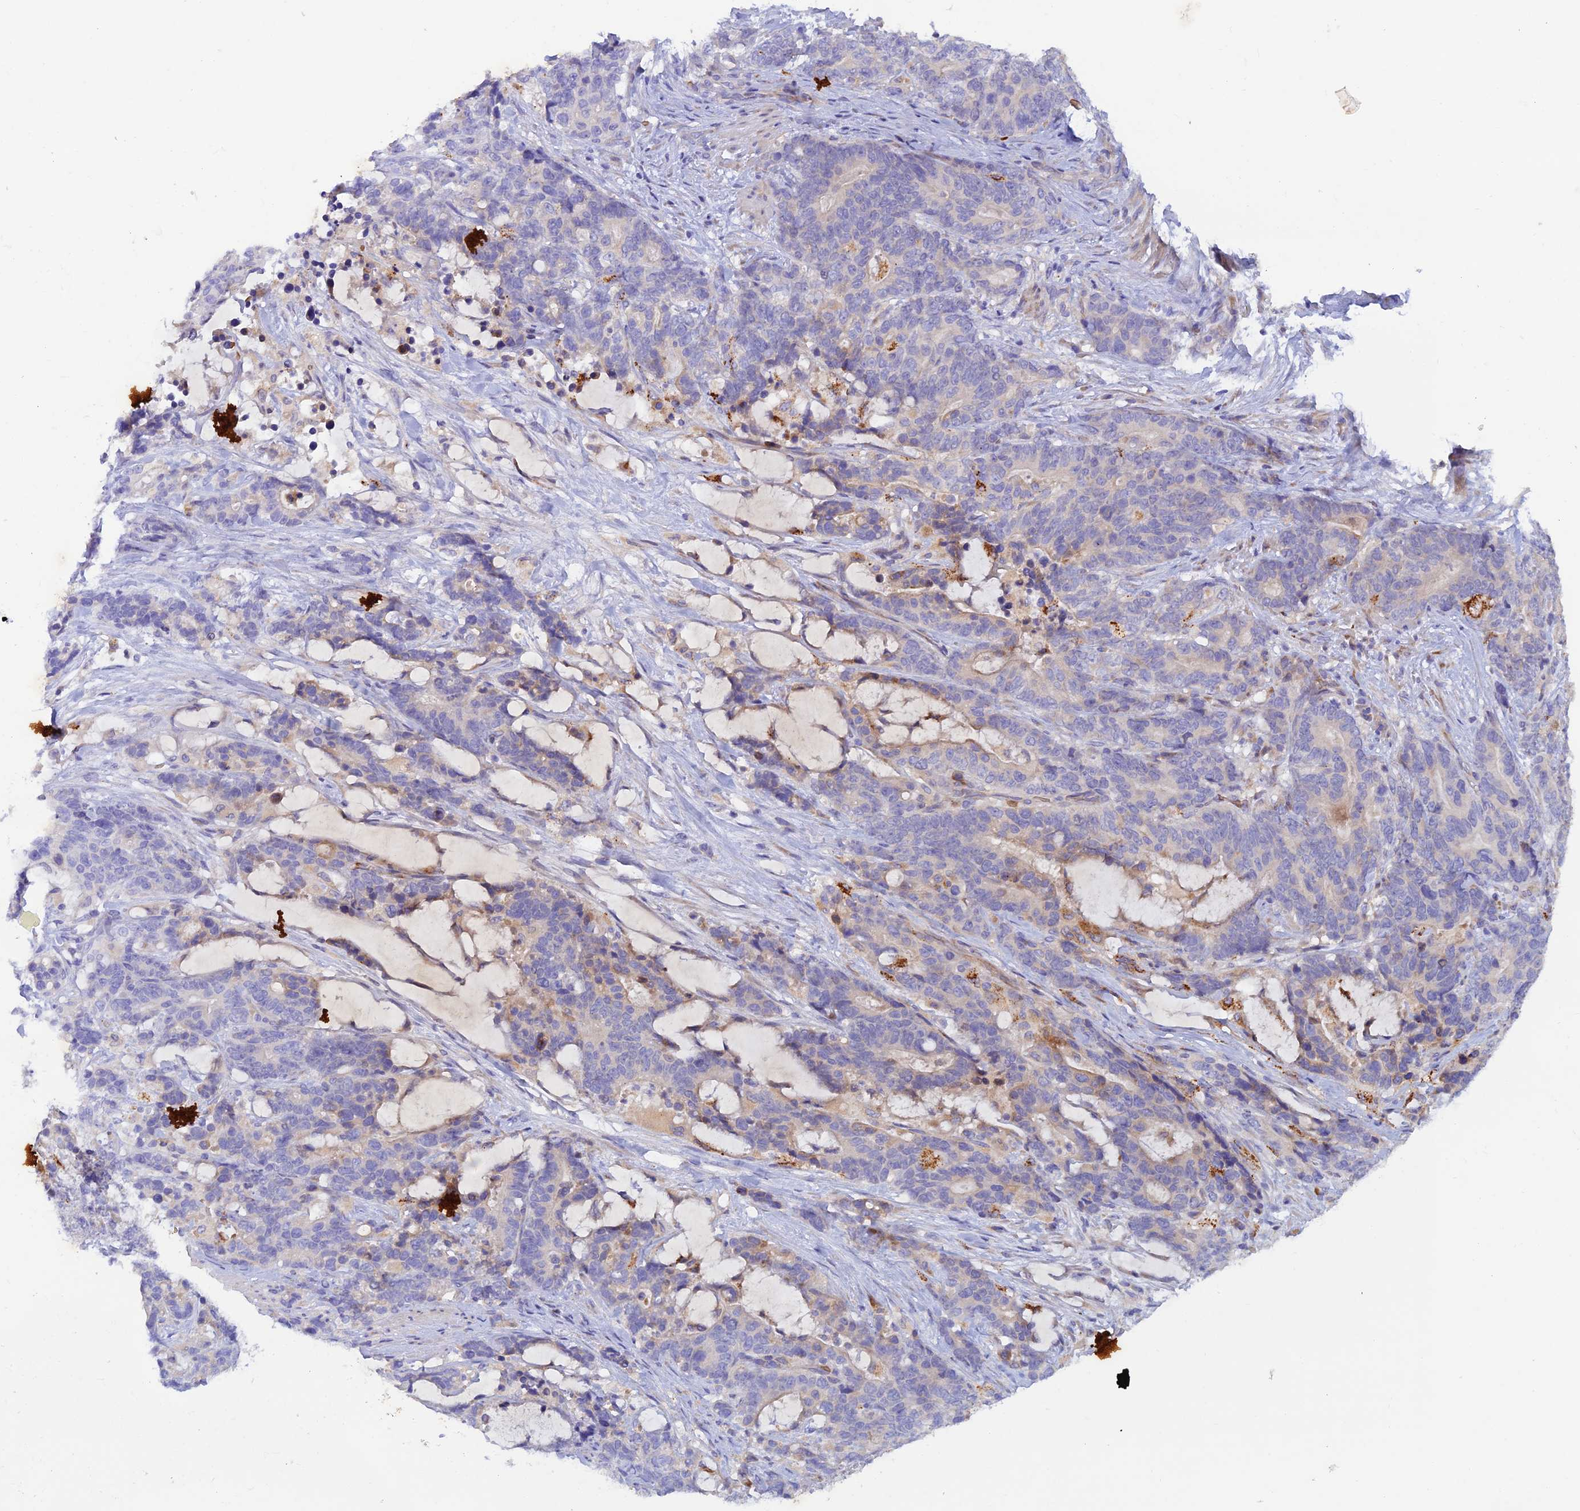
{"staining": {"intensity": "negative", "quantity": "none", "location": "none"}, "tissue": "stomach cancer", "cell_type": "Tumor cells", "image_type": "cancer", "snomed": [{"axis": "morphology", "description": "Adenocarcinoma, NOS"}, {"axis": "topography", "description": "Stomach"}], "caption": "IHC of stomach cancer (adenocarcinoma) exhibits no expression in tumor cells. Nuclei are stained in blue.", "gene": "GMCL1", "patient": {"sex": "female", "age": 76}}